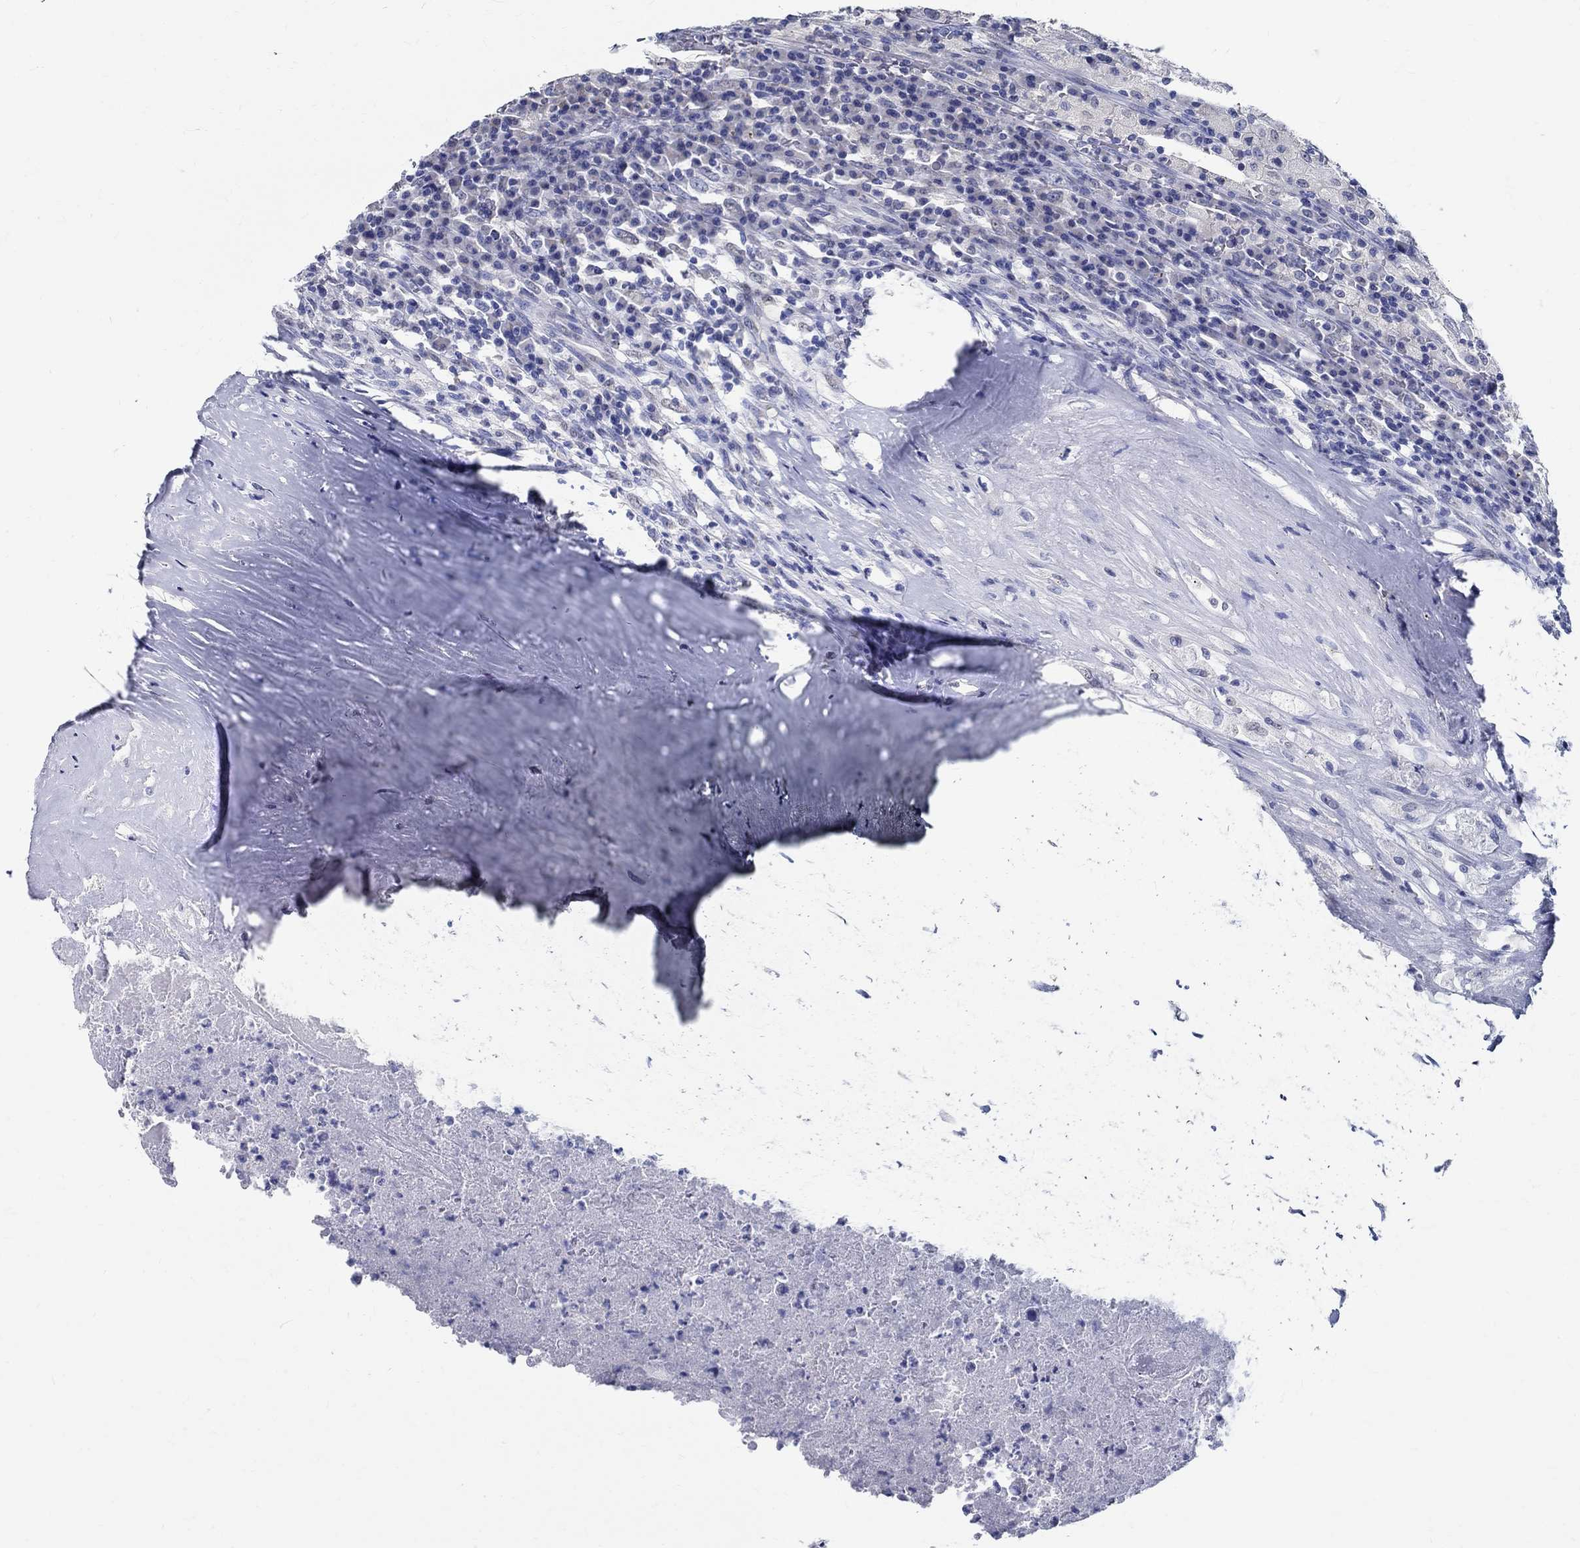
{"staining": {"intensity": "negative", "quantity": "none", "location": "none"}, "tissue": "testis cancer", "cell_type": "Tumor cells", "image_type": "cancer", "snomed": [{"axis": "morphology", "description": "Necrosis, NOS"}, {"axis": "morphology", "description": "Carcinoma, Embryonal, NOS"}, {"axis": "topography", "description": "Testis"}], "caption": "Tumor cells show no significant staining in testis cancer.", "gene": "TSPAN16", "patient": {"sex": "male", "age": 19}}